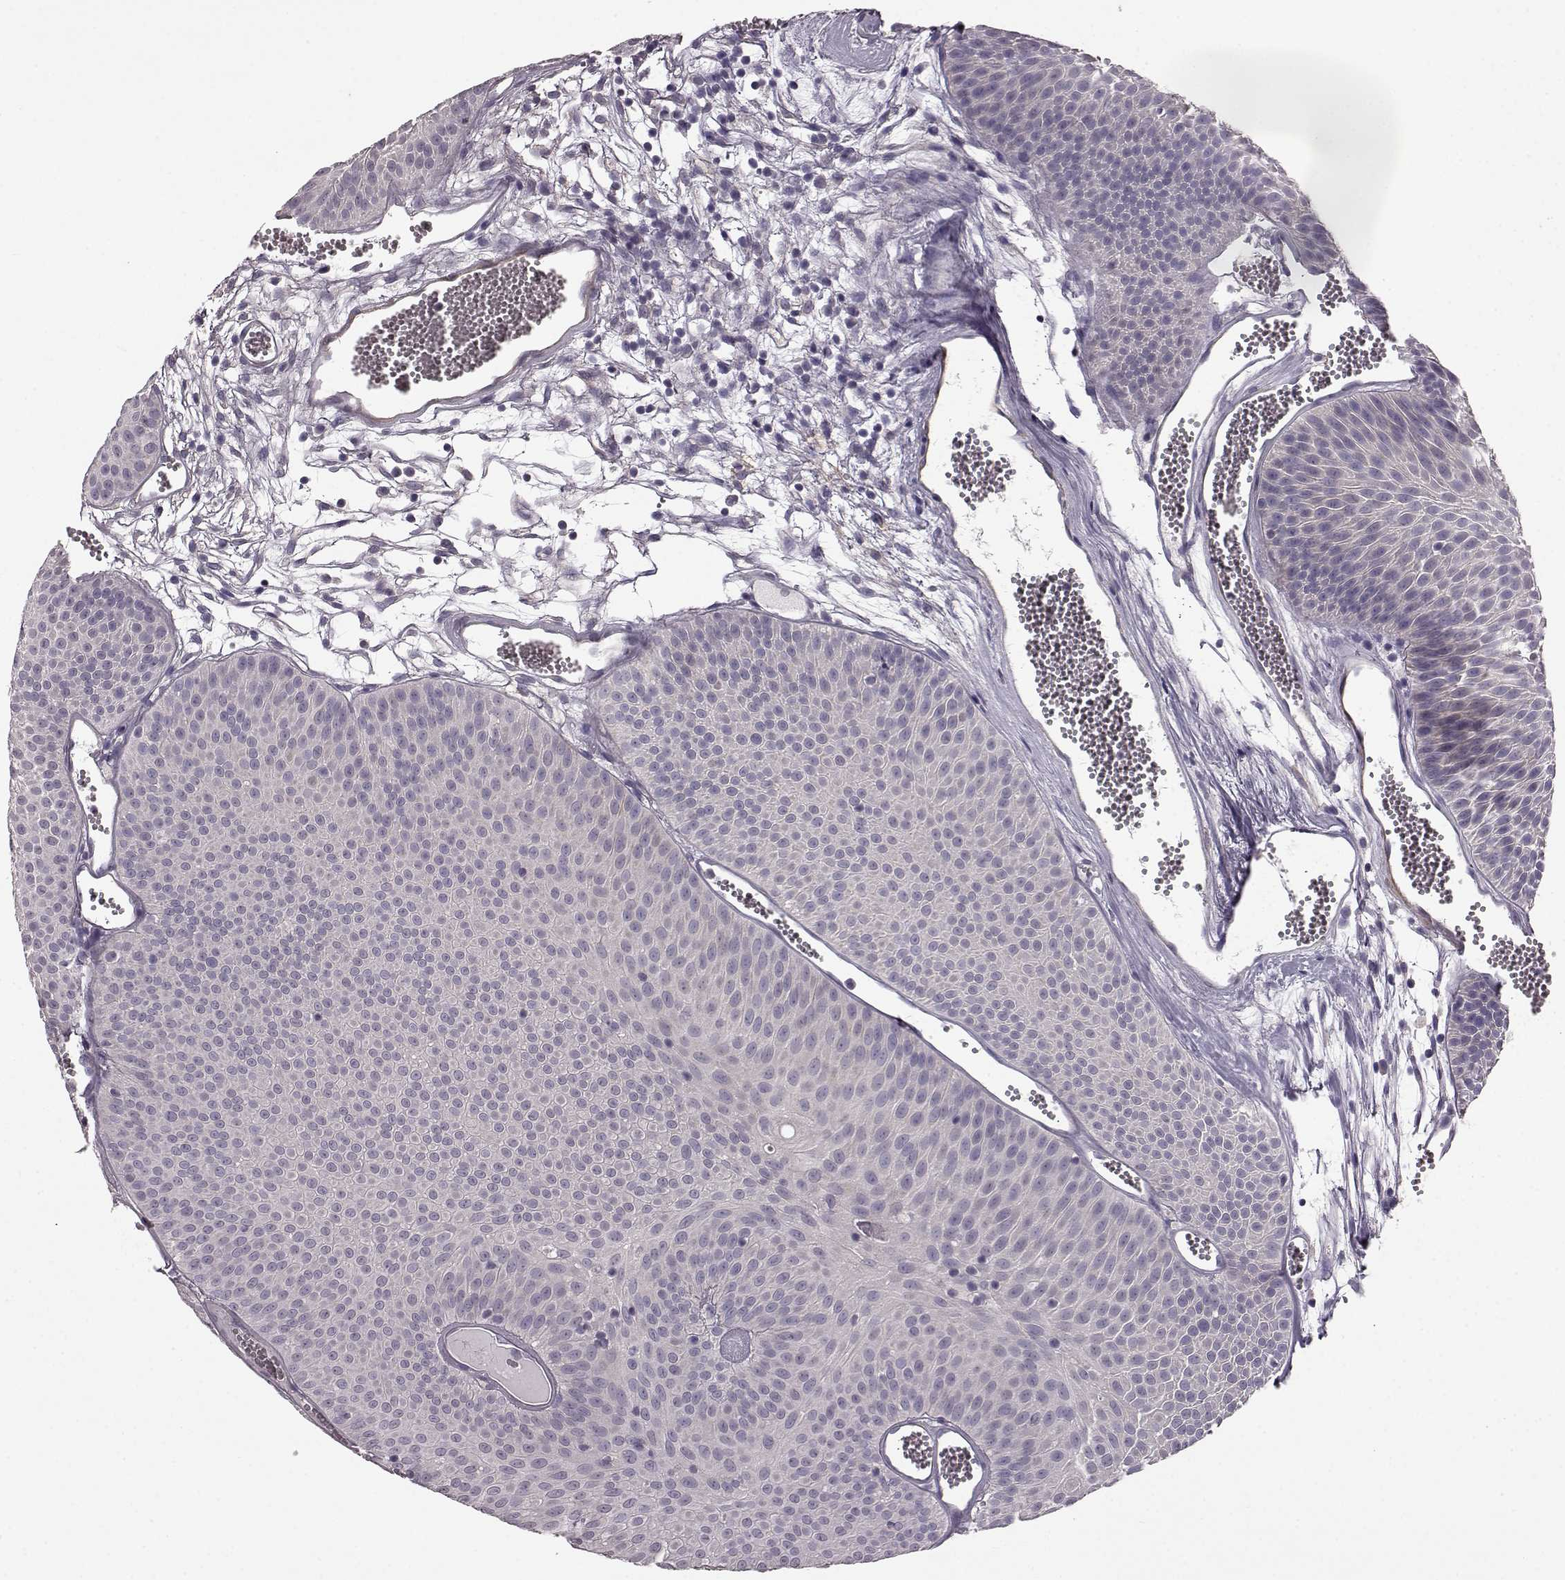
{"staining": {"intensity": "negative", "quantity": "none", "location": "none"}, "tissue": "urothelial cancer", "cell_type": "Tumor cells", "image_type": "cancer", "snomed": [{"axis": "morphology", "description": "Urothelial carcinoma, Low grade"}, {"axis": "topography", "description": "Urinary bladder"}], "caption": "A high-resolution histopathology image shows IHC staining of urothelial cancer, which demonstrates no significant expression in tumor cells. The staining was performed using DAB to visualize the protein expression in brown, while the nuclei were stained in blue with hematoxylin (Magnification: 20x).", "gene": "GRK1", "patient": {"sex": "male", "age": 52}}